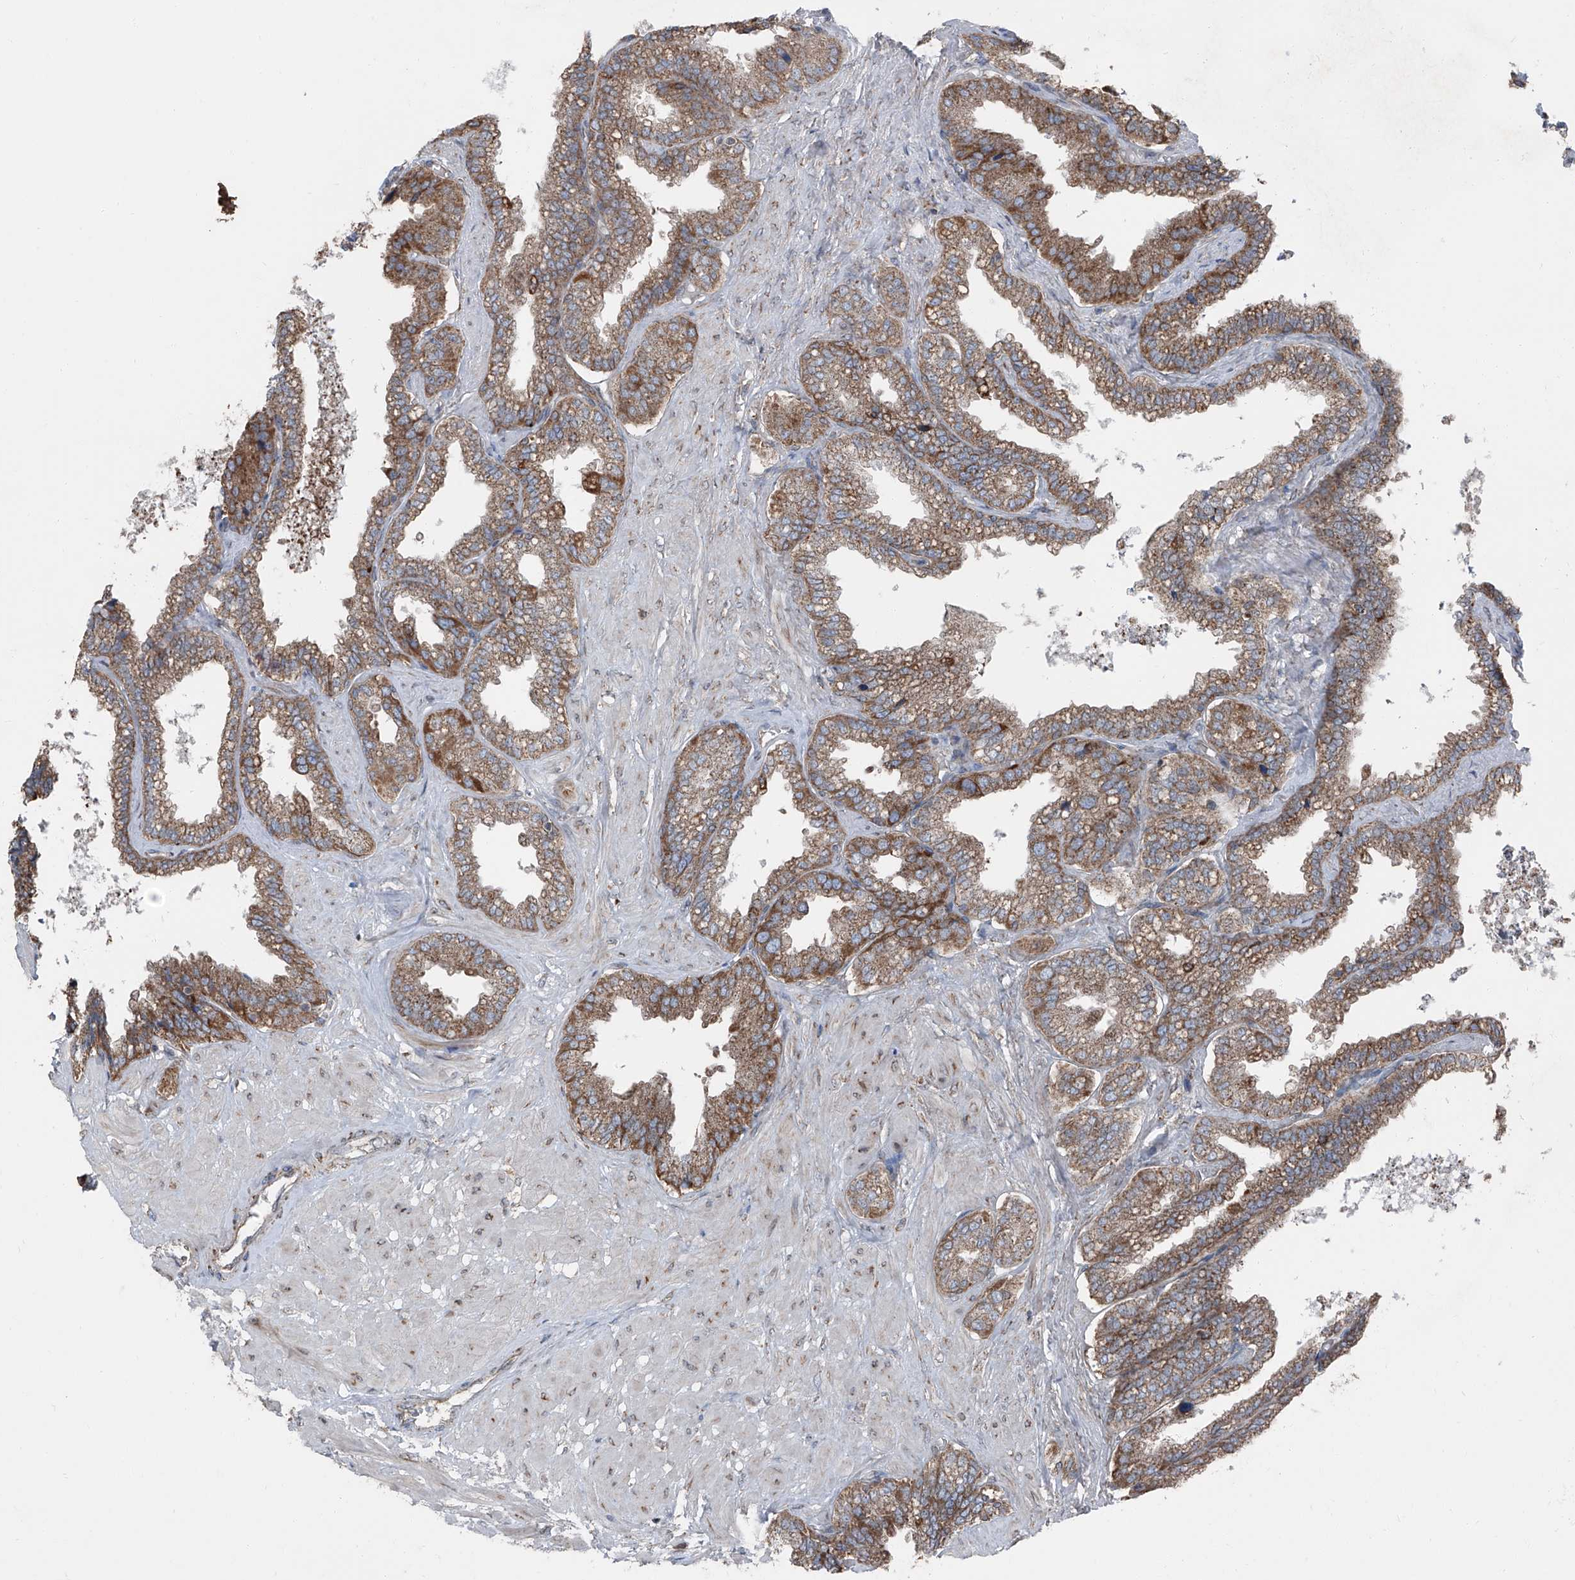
{"staining": {"intensity": "moderate", "quantity": ">75%", "location": "cytoplasmic/membranous"}, "tissue": "seminal vesicle", "cell_type": "Glandular cells", "image_type": "normal", "snomed": [{"axis": "morphology", "description": "Normal tissue, NOS"}, {"axis": "topography", "description": "Seminal veicle"}], "caption": "This micrograph shows immunohistochemistry staining of benign seminal vesicle, with medium moderate cytoplasmic/membranous staining in approximately >75% of glandular cells.", "gene": "LIMK1", "patient": {"sex": "male", "age": 46}}